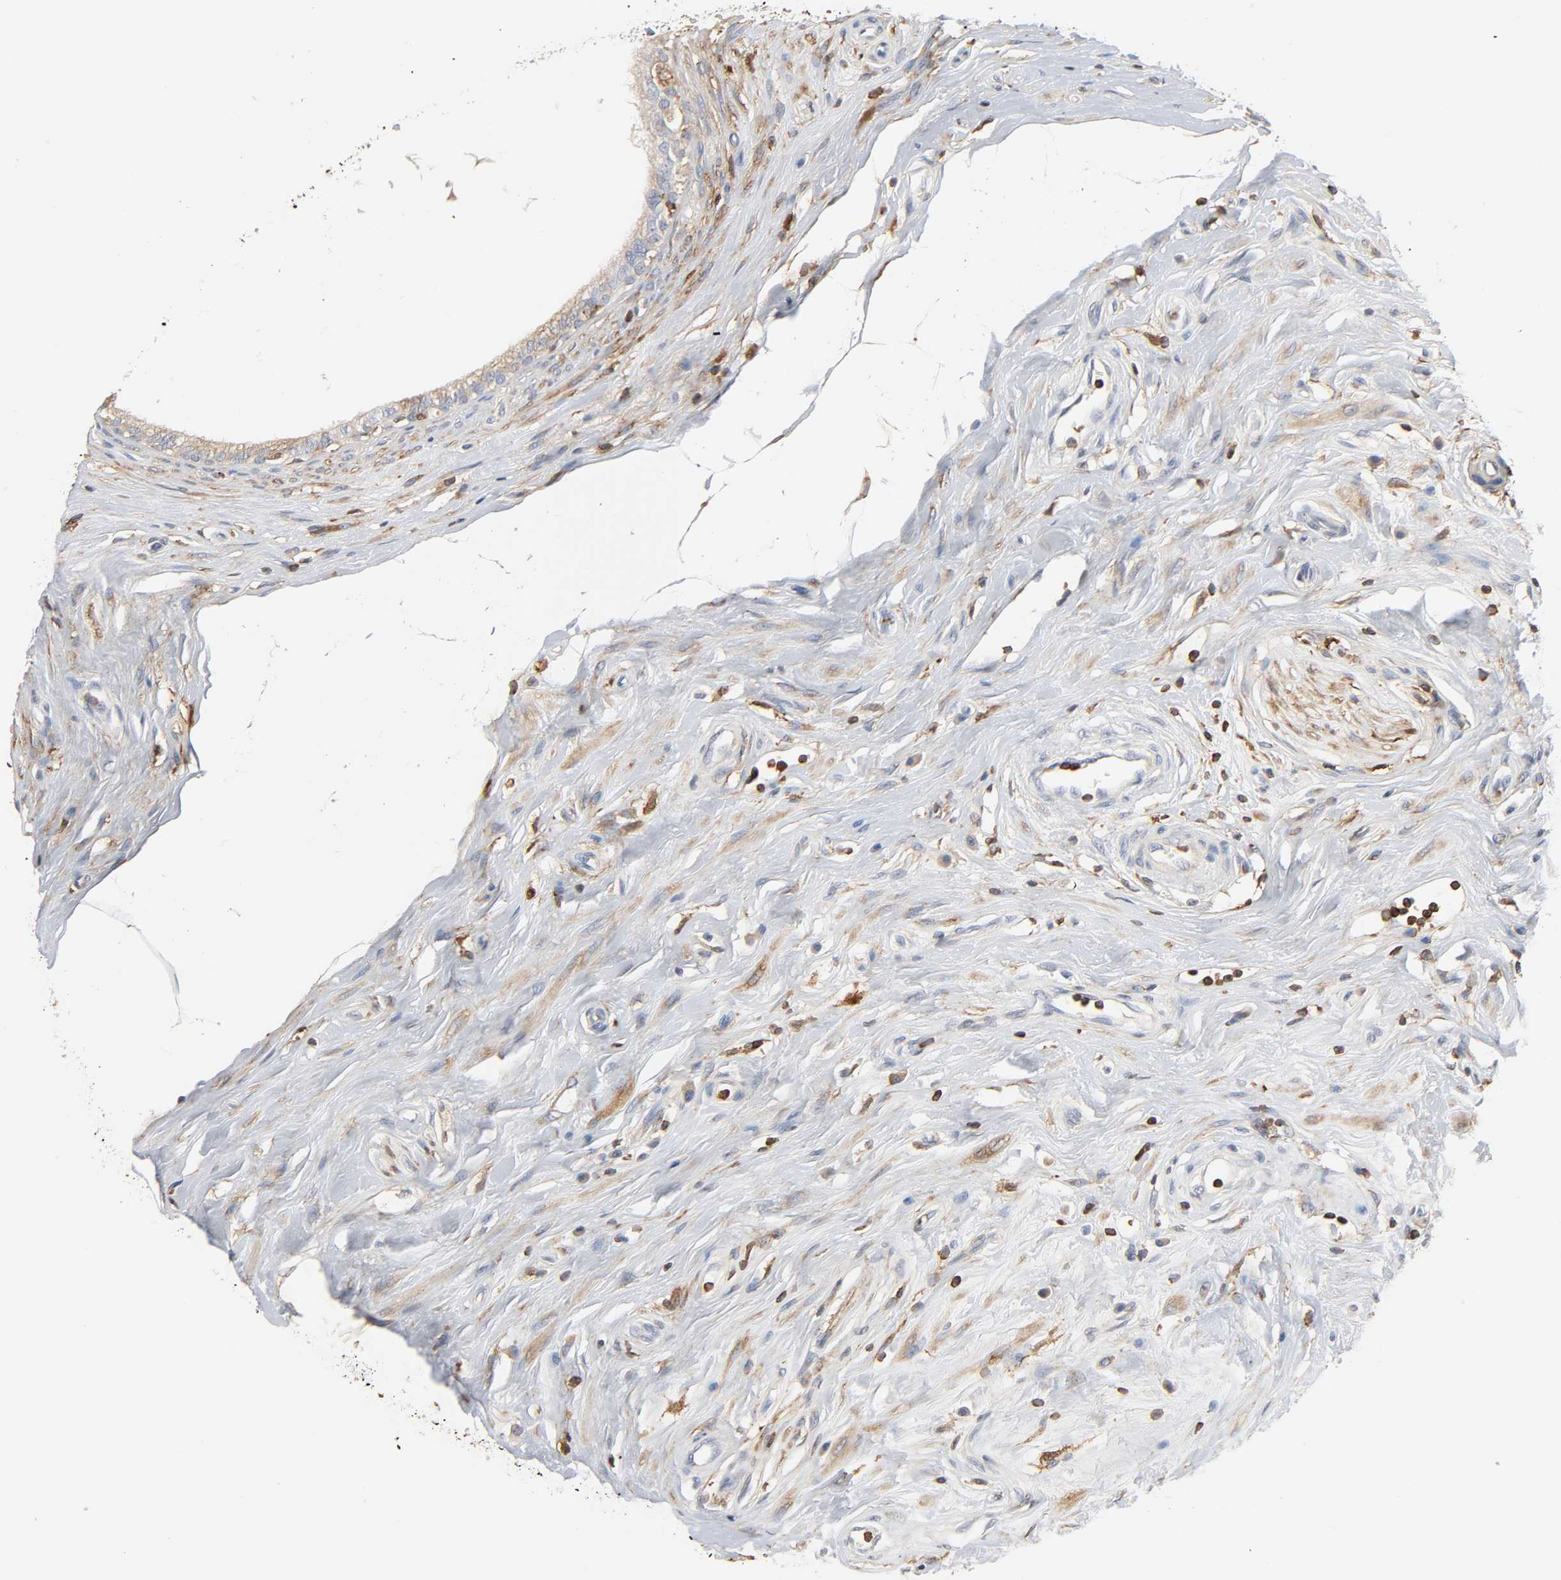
{"staining": {"intensity": "moderate", "quantity": ">75%", "location": "cytoplasmic/membranous"}, "tissue": "epididymis", "cell_type": "Glandular cells", "image_type": "normal", "snomed": [{"axis": "morphology", "description": "Normal tissue, NOS"}, {"axis": "morphology", "description": "Inflammation, NOS"}, {"axis": "topography", "description": "Epididymis"}], "caption": "The histopathology image demonstrates a brown stain indicating the presence of a protein in the cytoplasmic/membranous of glandular cells in epididymis.", "gene": "BIN1", "patient": {"sex": "male", "age": 84}}